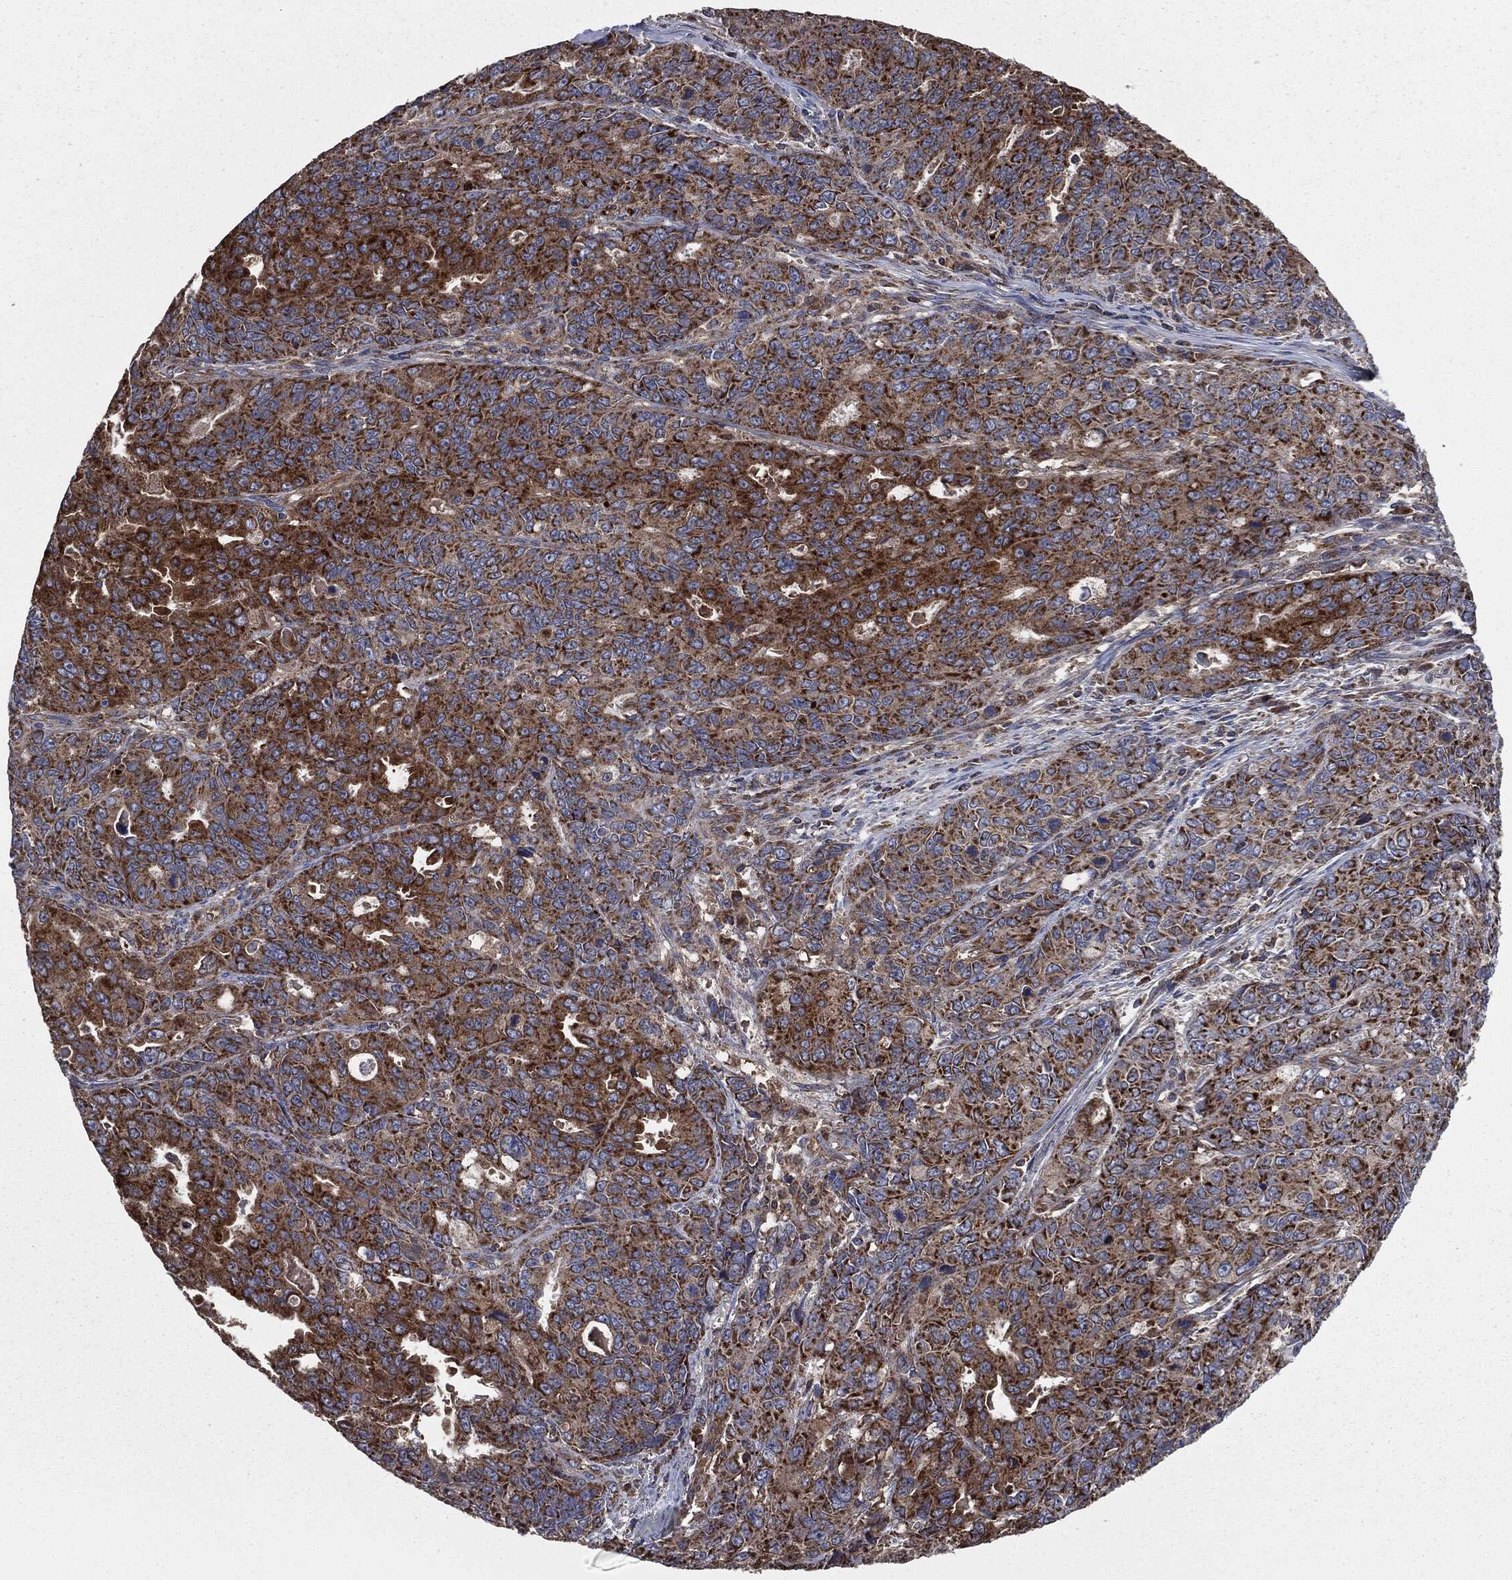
{"staining": {"intensity": "strong", "quantity": ">75%", "location": "cytoplasmic/membranous"}, "tissue": "endometrial cancer", "cell_type": "Tumor cells", "image_type": "cancer", "snomed": [{"axis": "morphology", "description": "Adenocarcinoma, NOS"}, {"axis": "topography", "description": "Uterus"}], "caption": "Immunohistochemistry (IHC) of human endometrial cancer shows high levels of strong cytoplasmic/membranous expression in approximately >75% of tumor cells.", "gene": "MAPK6", "patient": {"sex": "female", "age": 79}}